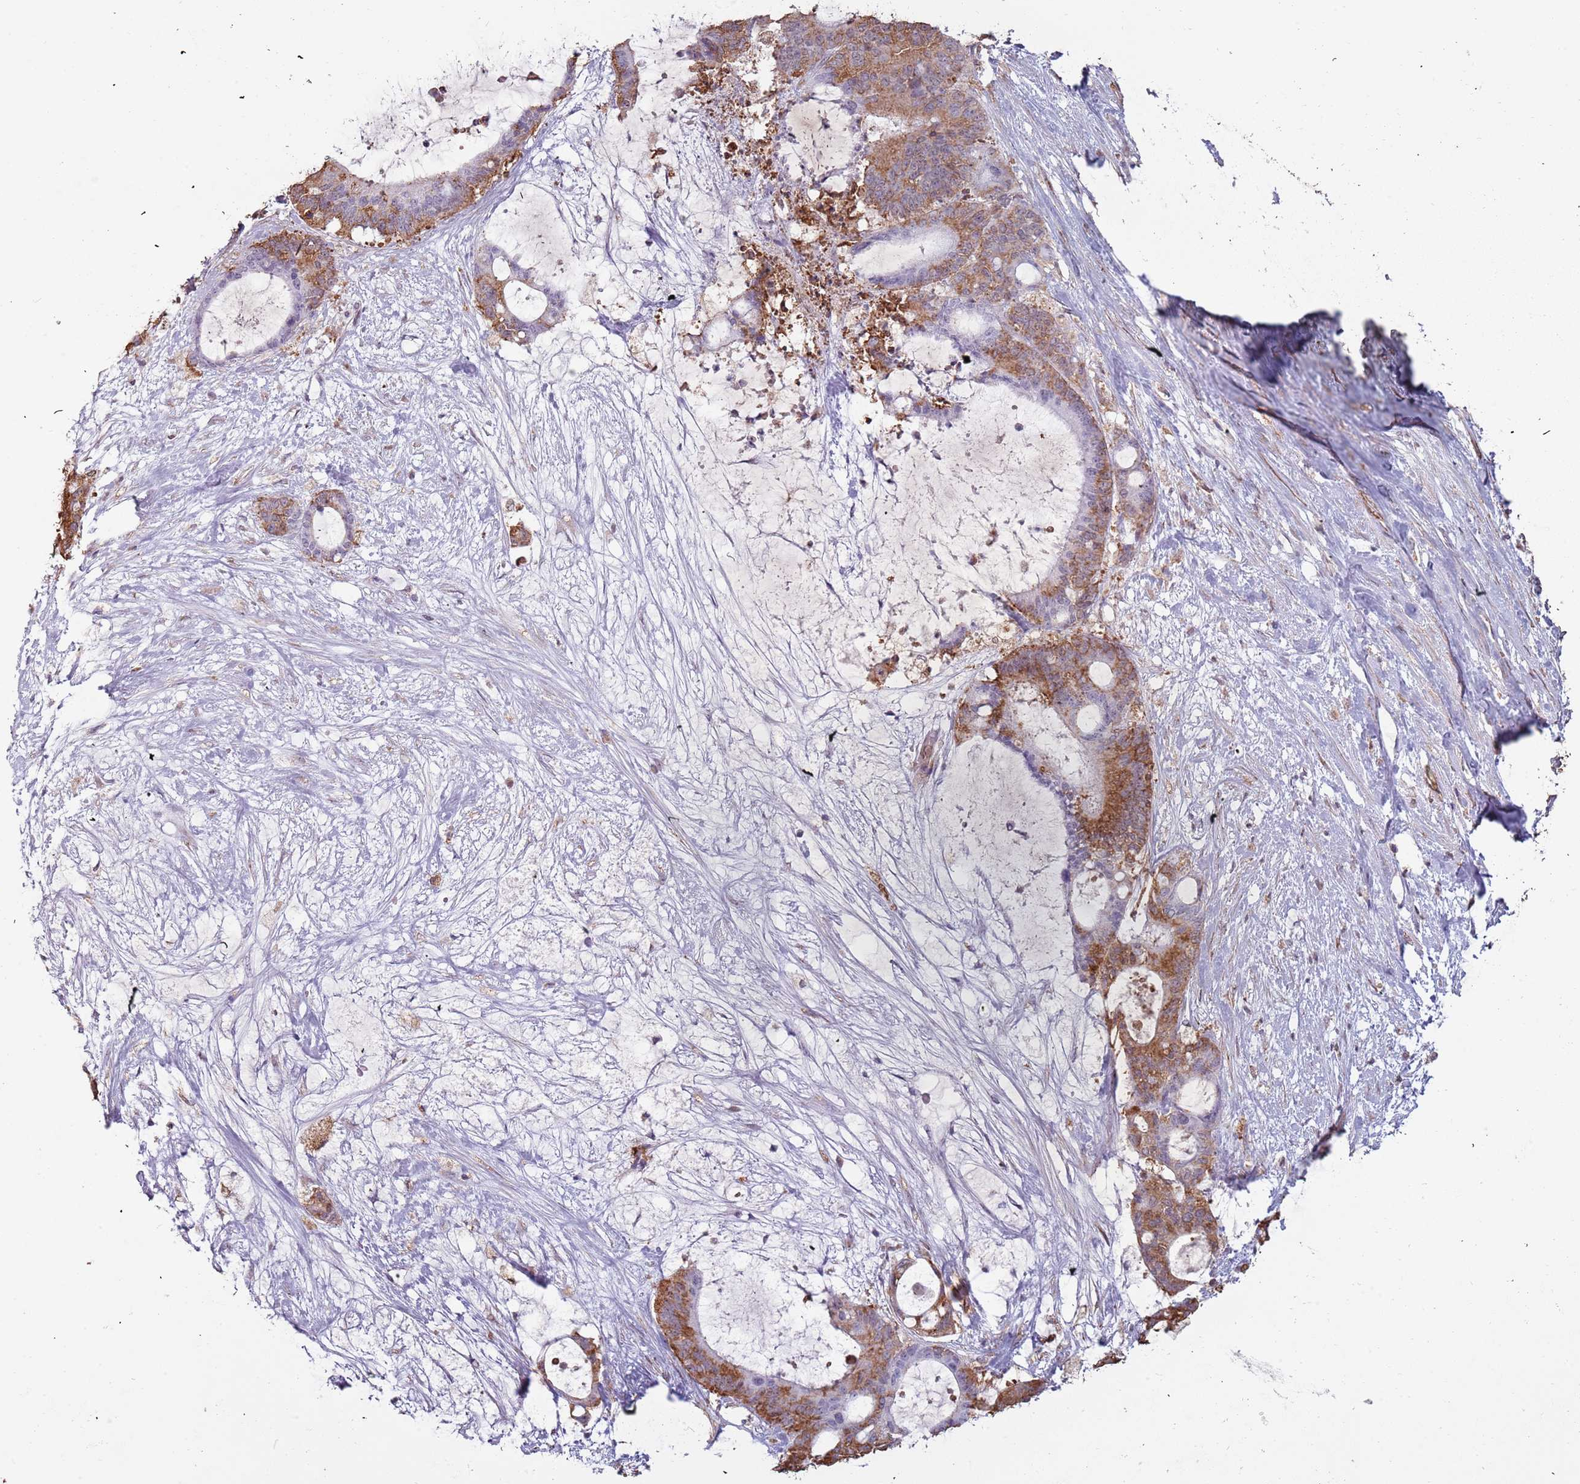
{"staining": {"intensity": "moderate", "quantity": "25%-75%", "location": "cytoplasmic/membranous"}, "tissue": "liver cancer", "cell_type": "Tumor cells", "image_type": "cancer", "snomed": [{"axis": "morphology", "description": "Normal tissue, NOS"}, {"axis": "morphology", "description": "Cholangiocarcinoma"}, {"axis": "topography", "description": "Liver"}, {"axis": "topography", "description": "Peripheral nerve tissue"}], "caption": "Immunohistochemistry (IHC) (DAB (3,3'-diaminobenzidine)) staining of human liver cancer (cholangiocarcinoma) displays moderate cytoplasmic/membranous protein staining in approximately 25%-75% of tumor cells.", "gene": "ATOSB", "patient": {"sex": "female", "age": 73}}